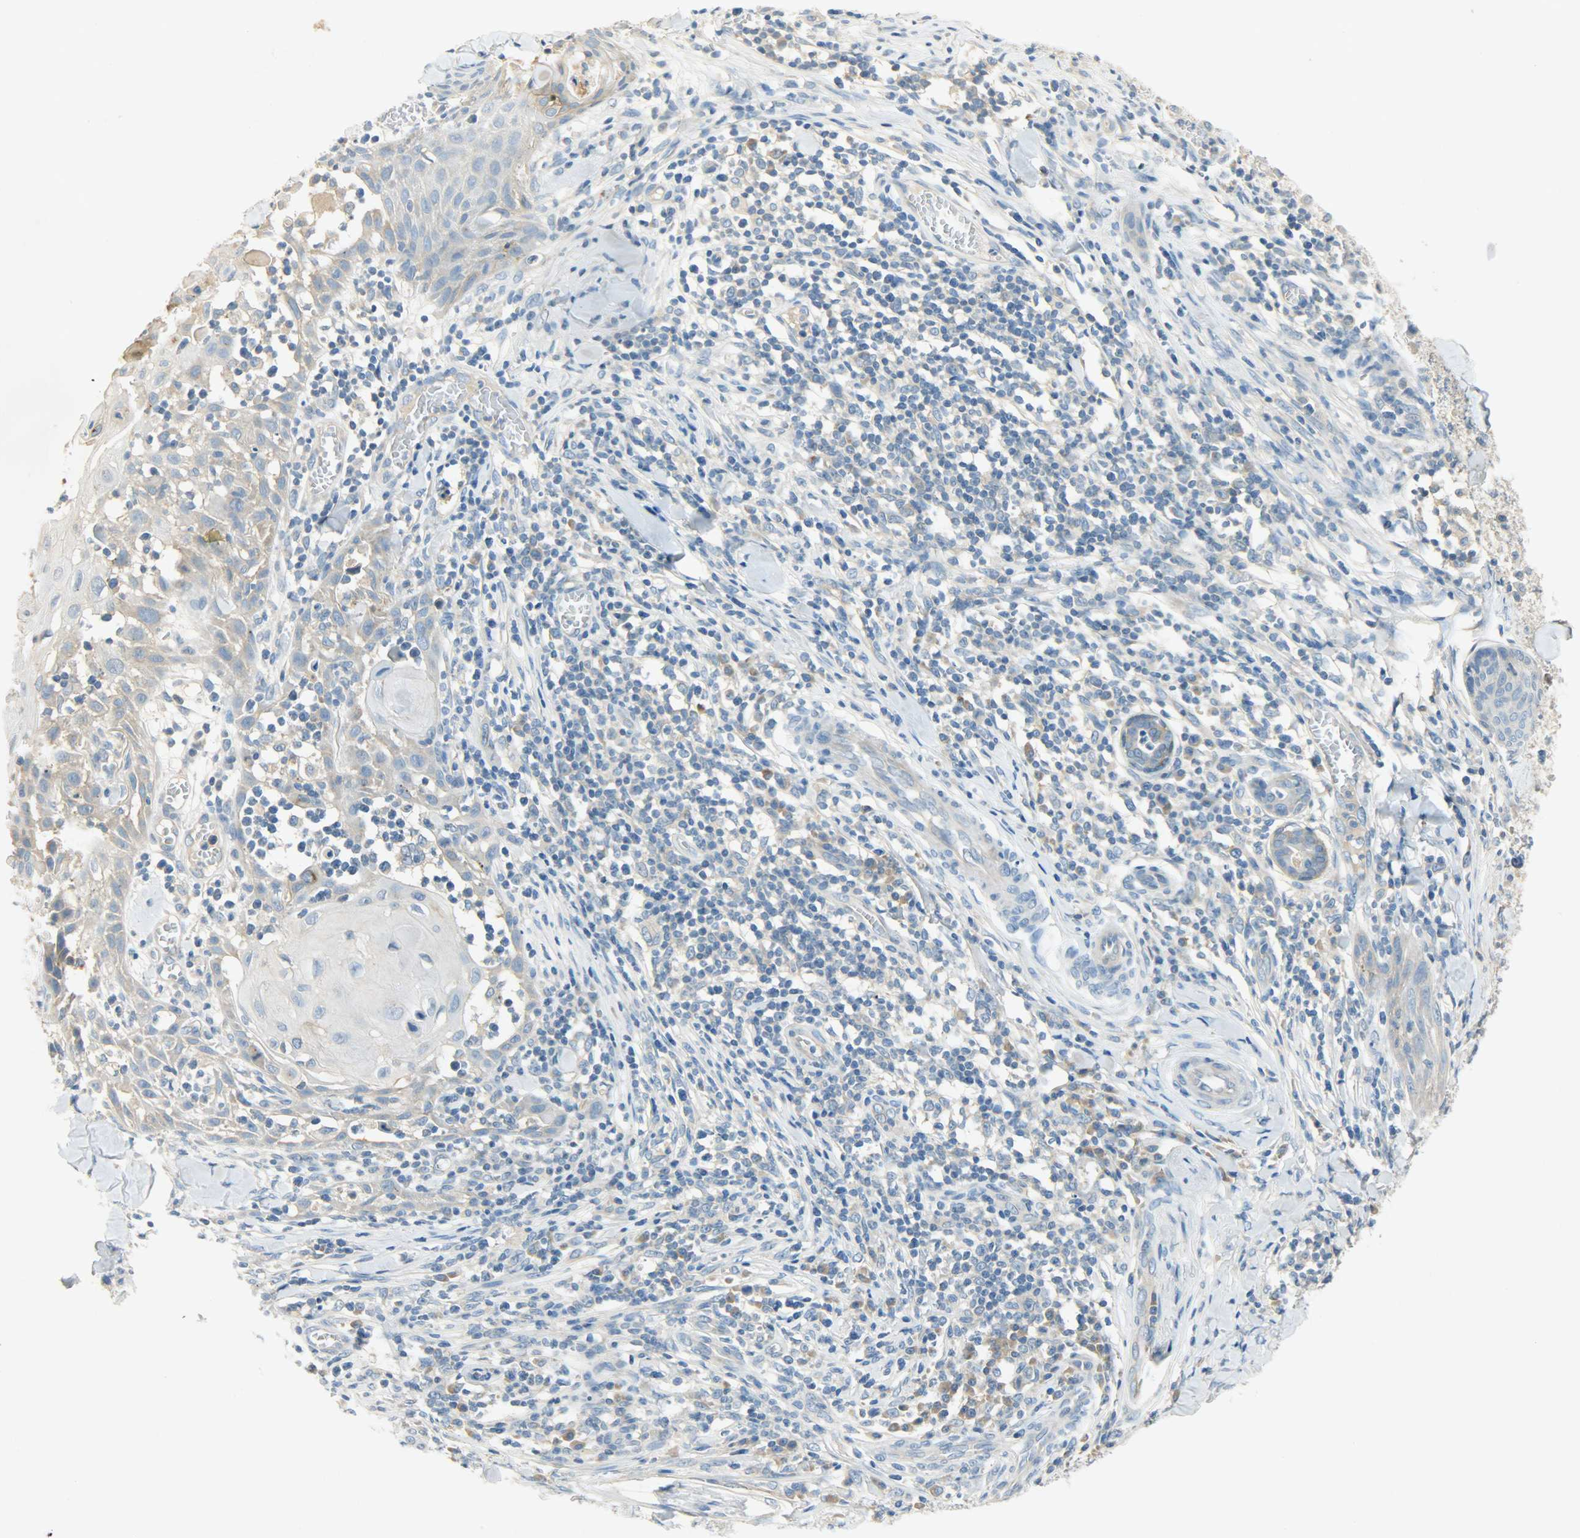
{"staining": {"intensity": "moderate", "quantity": "25%-75%", "location": "cytoplasmic/membranous"}, "tissue": "skin cancer", "cell_type": "Tumor cells", "image_type": "cancer", "snomed": [{"axis": "morphology", "description": "Squamous cell carcinoma, NOS"}, {"axis": "topography", "description": "Skin"}], "caption": "Skin squamous cell carcinoma was stained to show a protein in brown. There is medium levels of moderate cytoplasmic/membranous positivity in about 25%-75% of tumor cells.", "gene": "DSG2", "patient": {"sex": "male", "age": 24}}